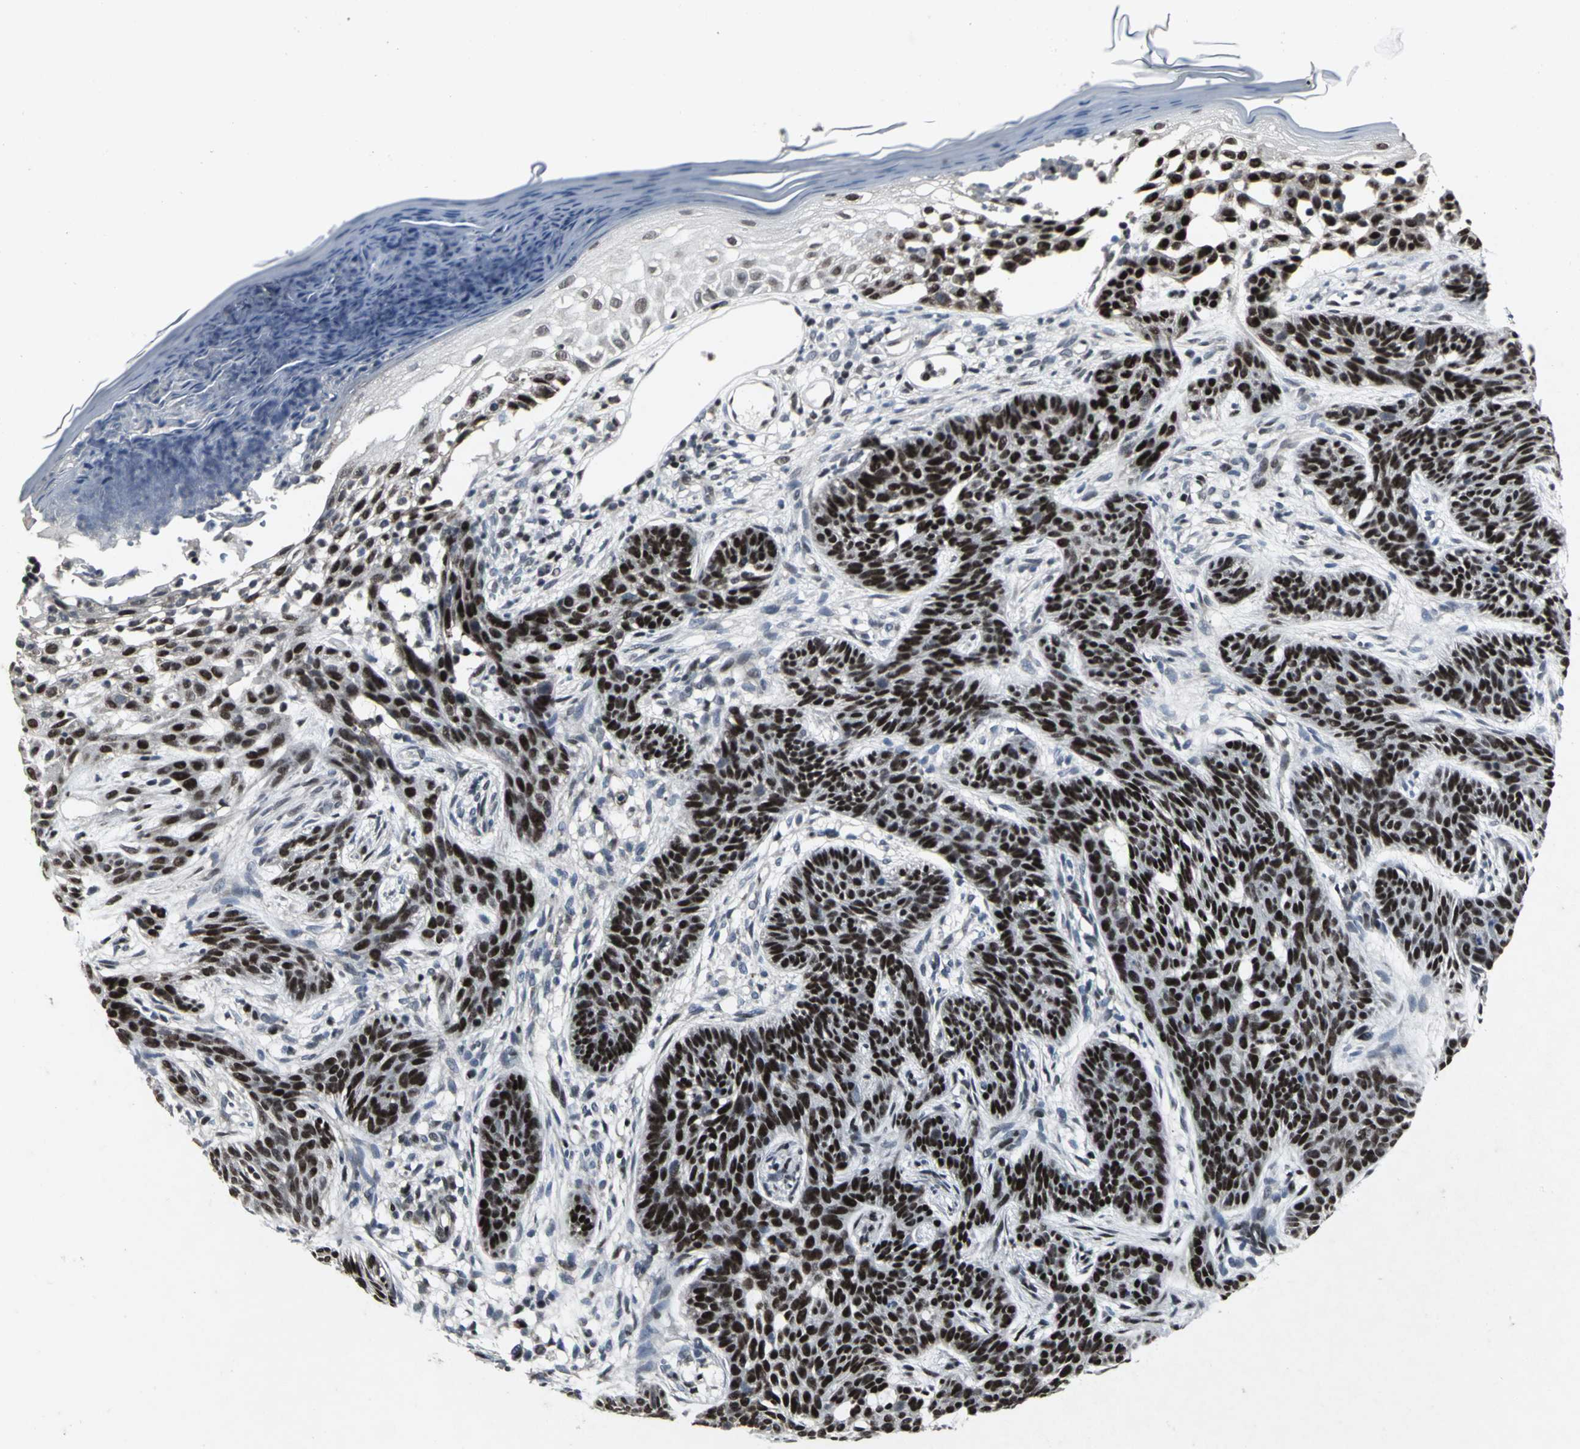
{"staining": {"intensity": "strong", "quantity": ">75%", "location": "nuclear"}, "tissue": "skin cancer", "cell_type": "Tumor cells", "image_type": "cancer", "snomed": [{"axis": "morphology", "description": "Normal tissue, NOS"}, {"axis": "morphology", "description": "Basal cell carcinoma"}, {"axis": "topography", "description": "Skin"}], "caption": "Skin cancer (basal cell carcinoma) tissue exhibits strong nuclear expression in approximately >75% of tumor cells", "gene": "SRF", "patient": {"sex": "female", "age": 69}}